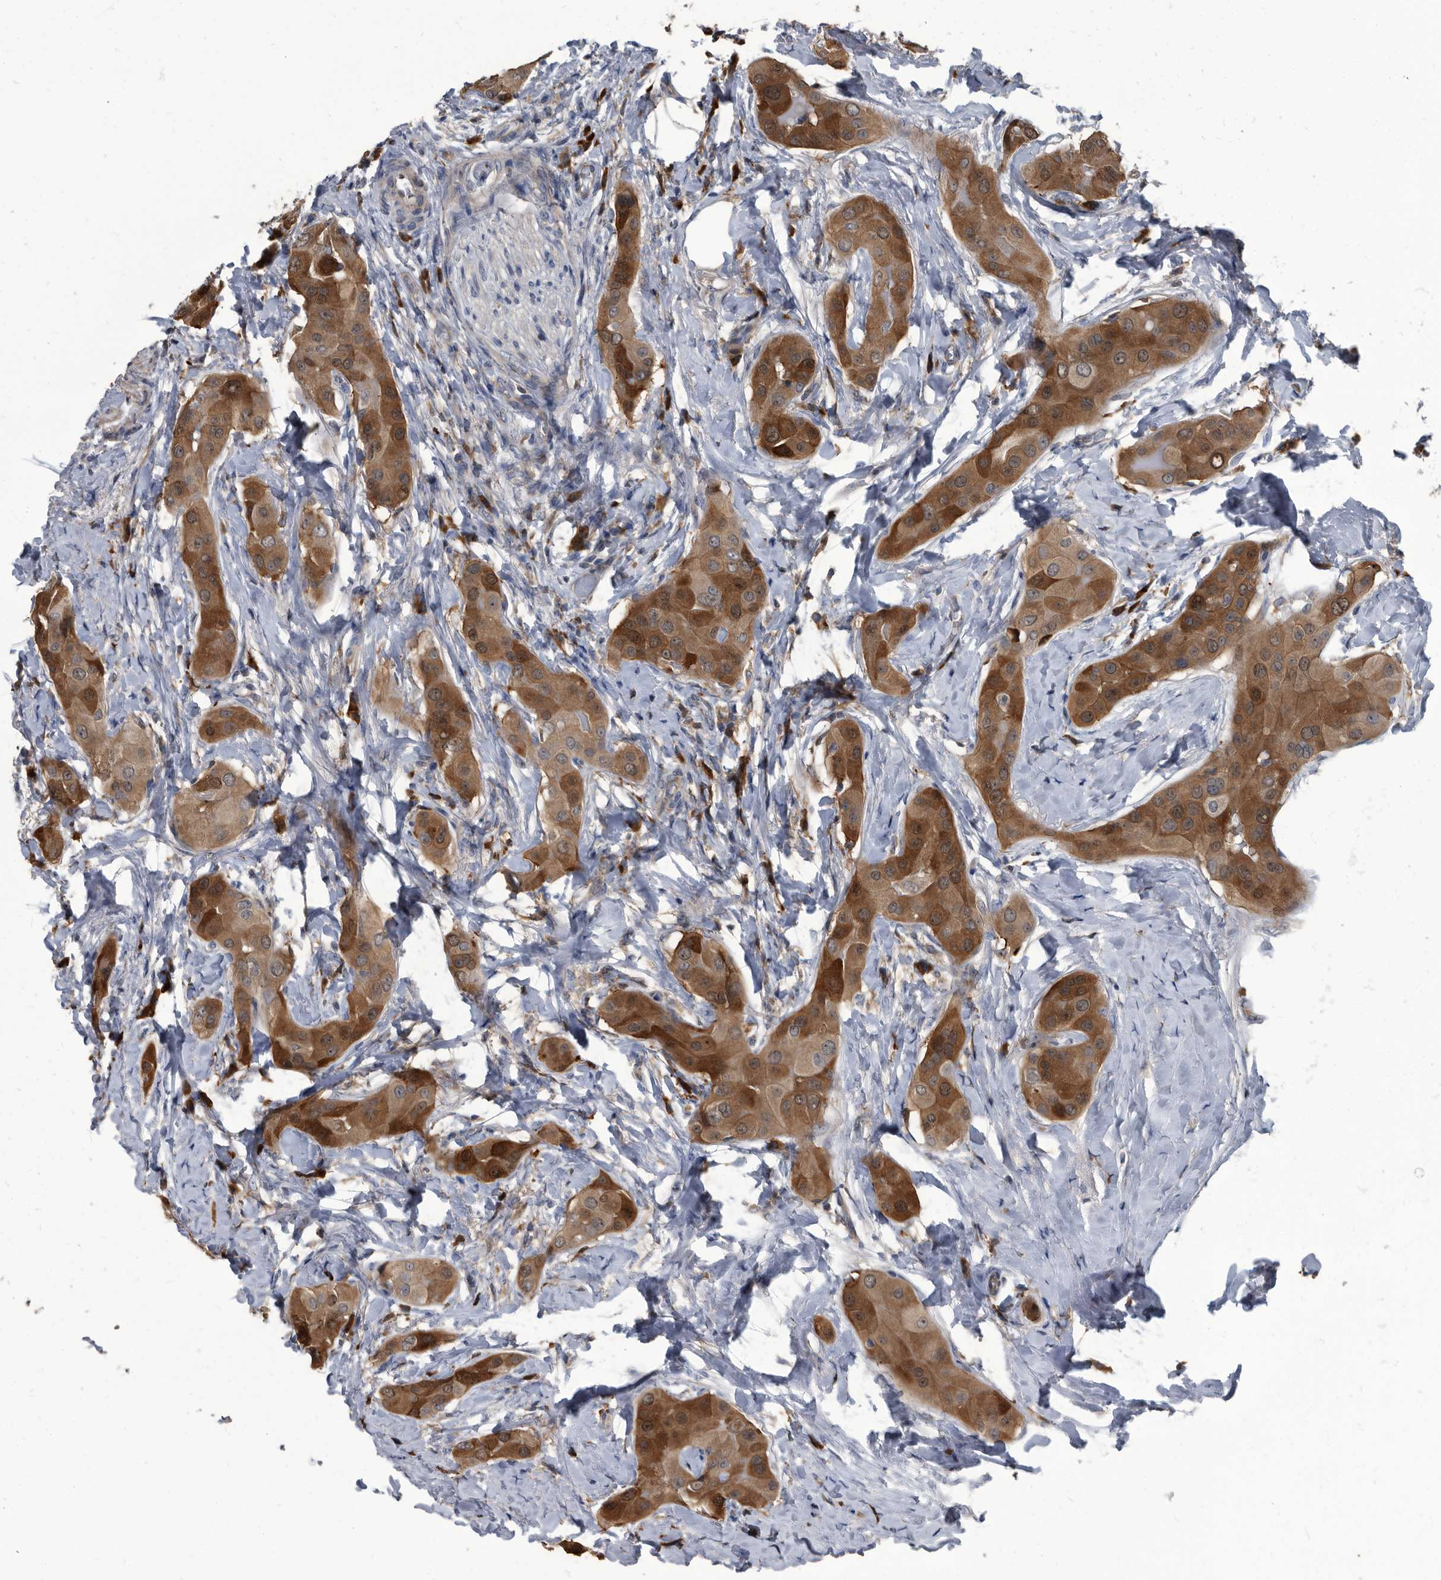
{"staining": {"intensity": "strong", "quantity": ">75%", "location": "cytoplasmic/membranous"}, "tissue": "thyroid cancer", "cell_type": "Tumor cells", "image_type": "cancer", "snomed": [{"axis": "morphology", "description": "Papillary adenocarcinoma, NOS"}, {"axis": "topography", "description": "Thyroid gland"}], "caption": "Papillary adenocarcinoma (thyroid) was stained to show a protein in brown. There is high levels of strong cytoplasmic/membranous positivity in approximately >75% of tumor cells. (DAB IHC, brown staining for protein, blue staining for nuclei).", "gene": "CDV3", "patient": {"sex": "male", "age": 33}}